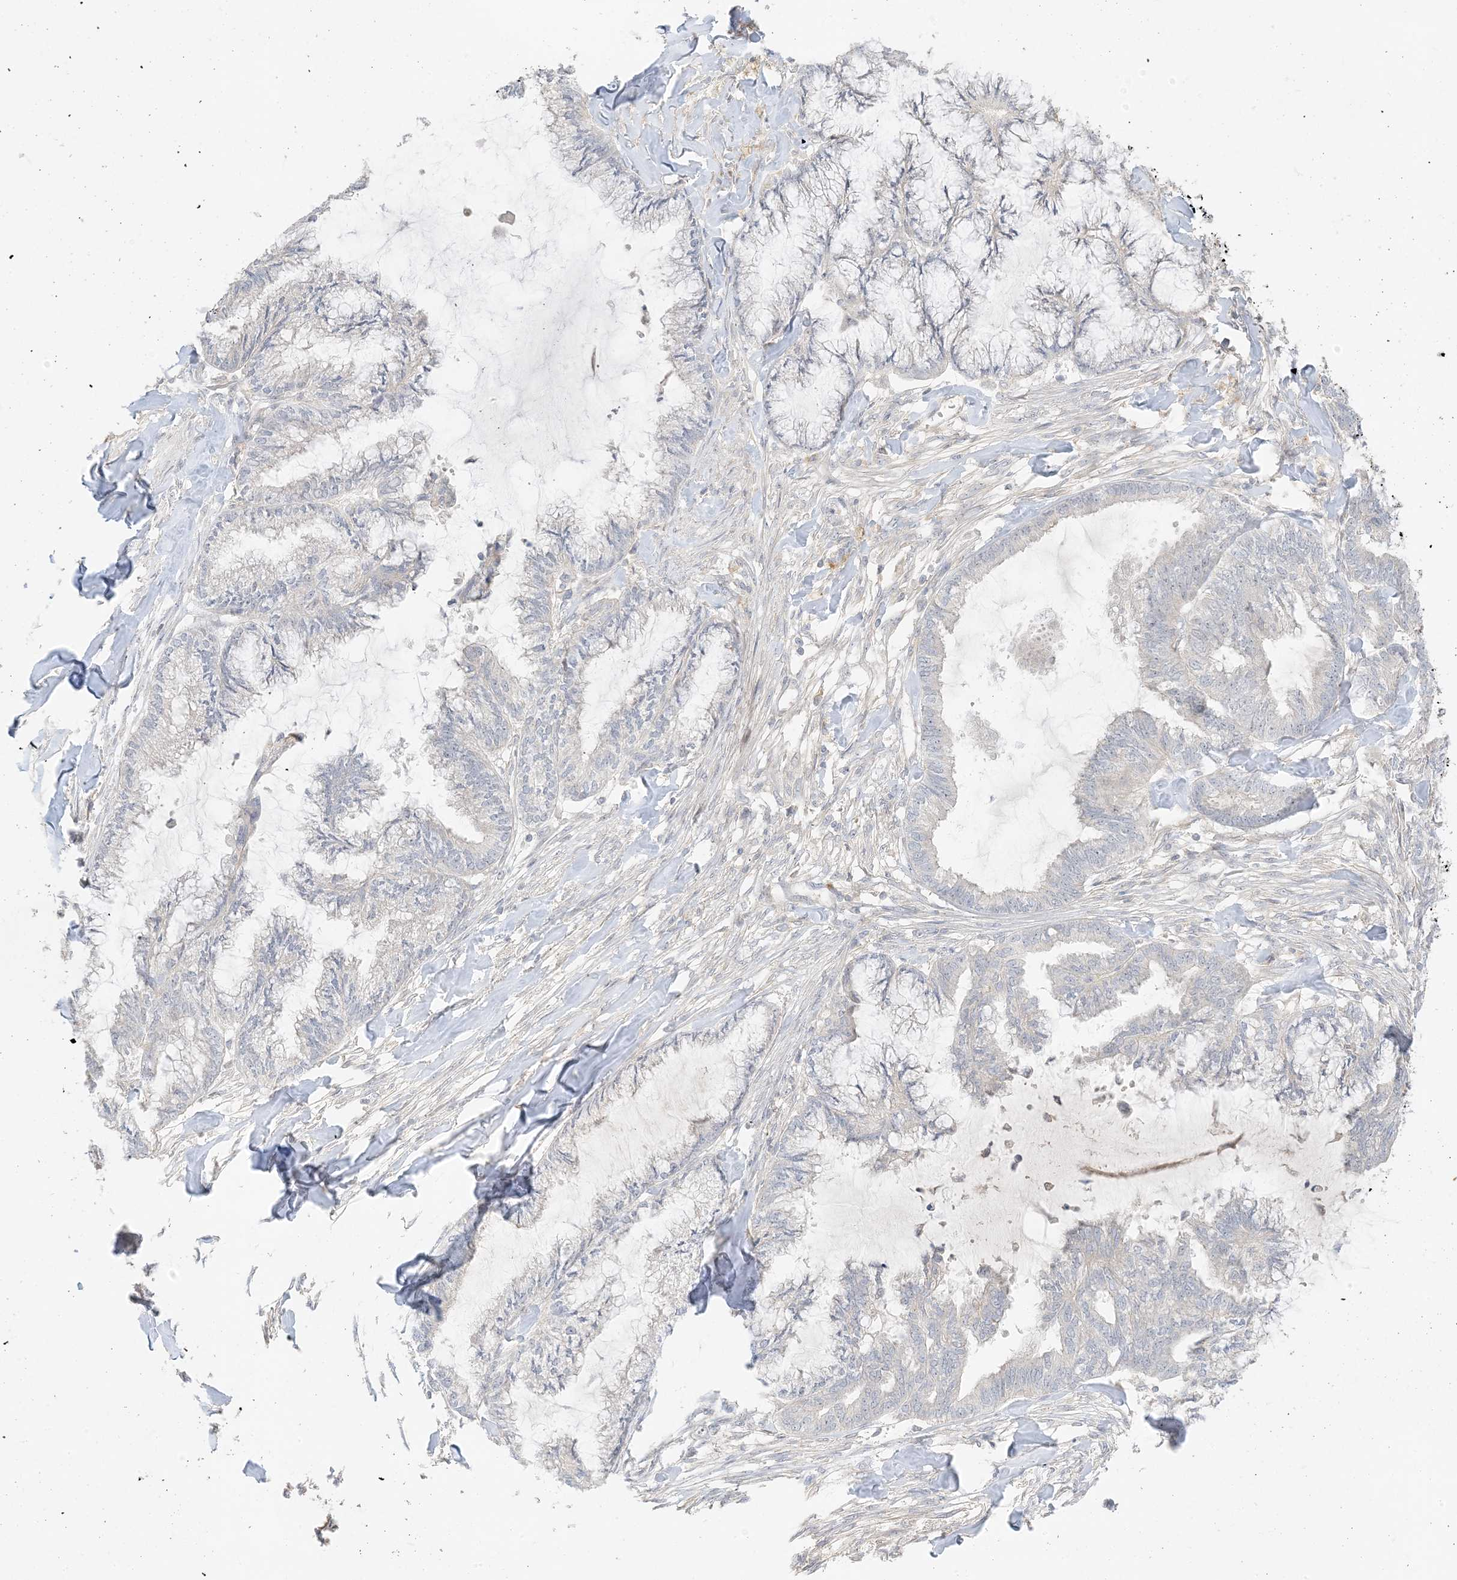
{"staining": {"intensity": "negative", "quantity": "none", "location": "none"}, "tissue": "endometrial cancer", "cell_type": "Tumor cells", "image_type": "cancer", "snomed": [{"axis": "morphology", "description": "Adenocarcinoma, NOS"}, {"axis": "topography", "description": "Endometrium"}], "caption": "The photomicrograph demonstrates no significant staining in tumor cells of endometrial cancer (adenocarcinoma).", "gene": "ETAA1", "patient": {"sex": "female", "age": 86}}